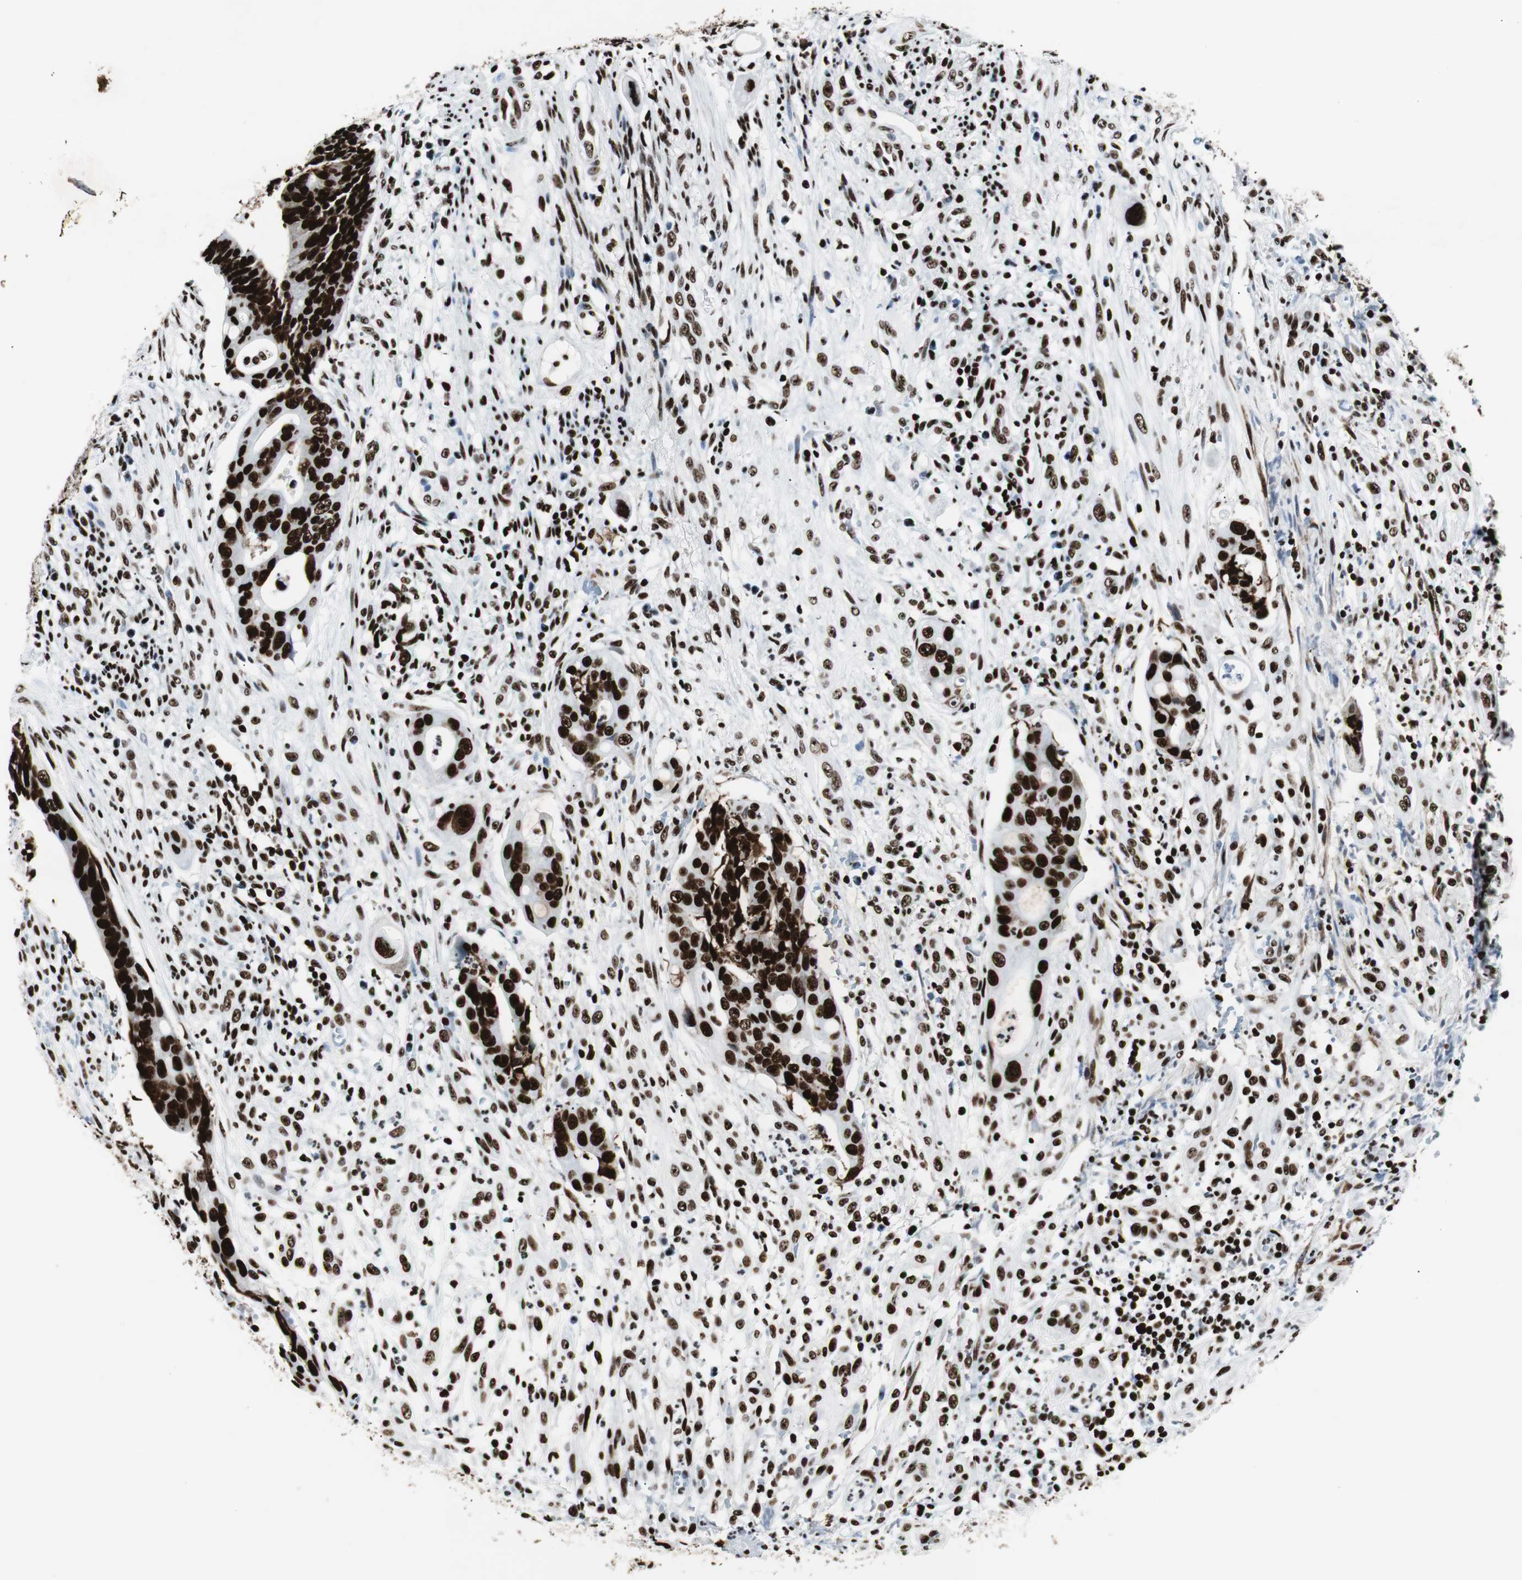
{"staining": {"intensity": "strong", "quantity": ">75%", "location": "nuclear"}, "tissue": "colorectal cancer", "cell_type": "Tumor cells", "image_type": "cancer", "snomed": [{"axis": "morphology", "description": "Adenocarcinoma, NOS"}, {"axis": "topography", "description": "Colon"}], "caption": "Protein staining of colorectal cancer tissue shows strong nuclear staining in approximately >75% of tumor cells. The staining is performed using DAB (3,3'-diaminobenzidine) brown chromogen to label protein expression. The nuclei are counter-stained blue using hematoxylin.", "gene": "NCL", "patient": {"sex": "female", "age": 57}}